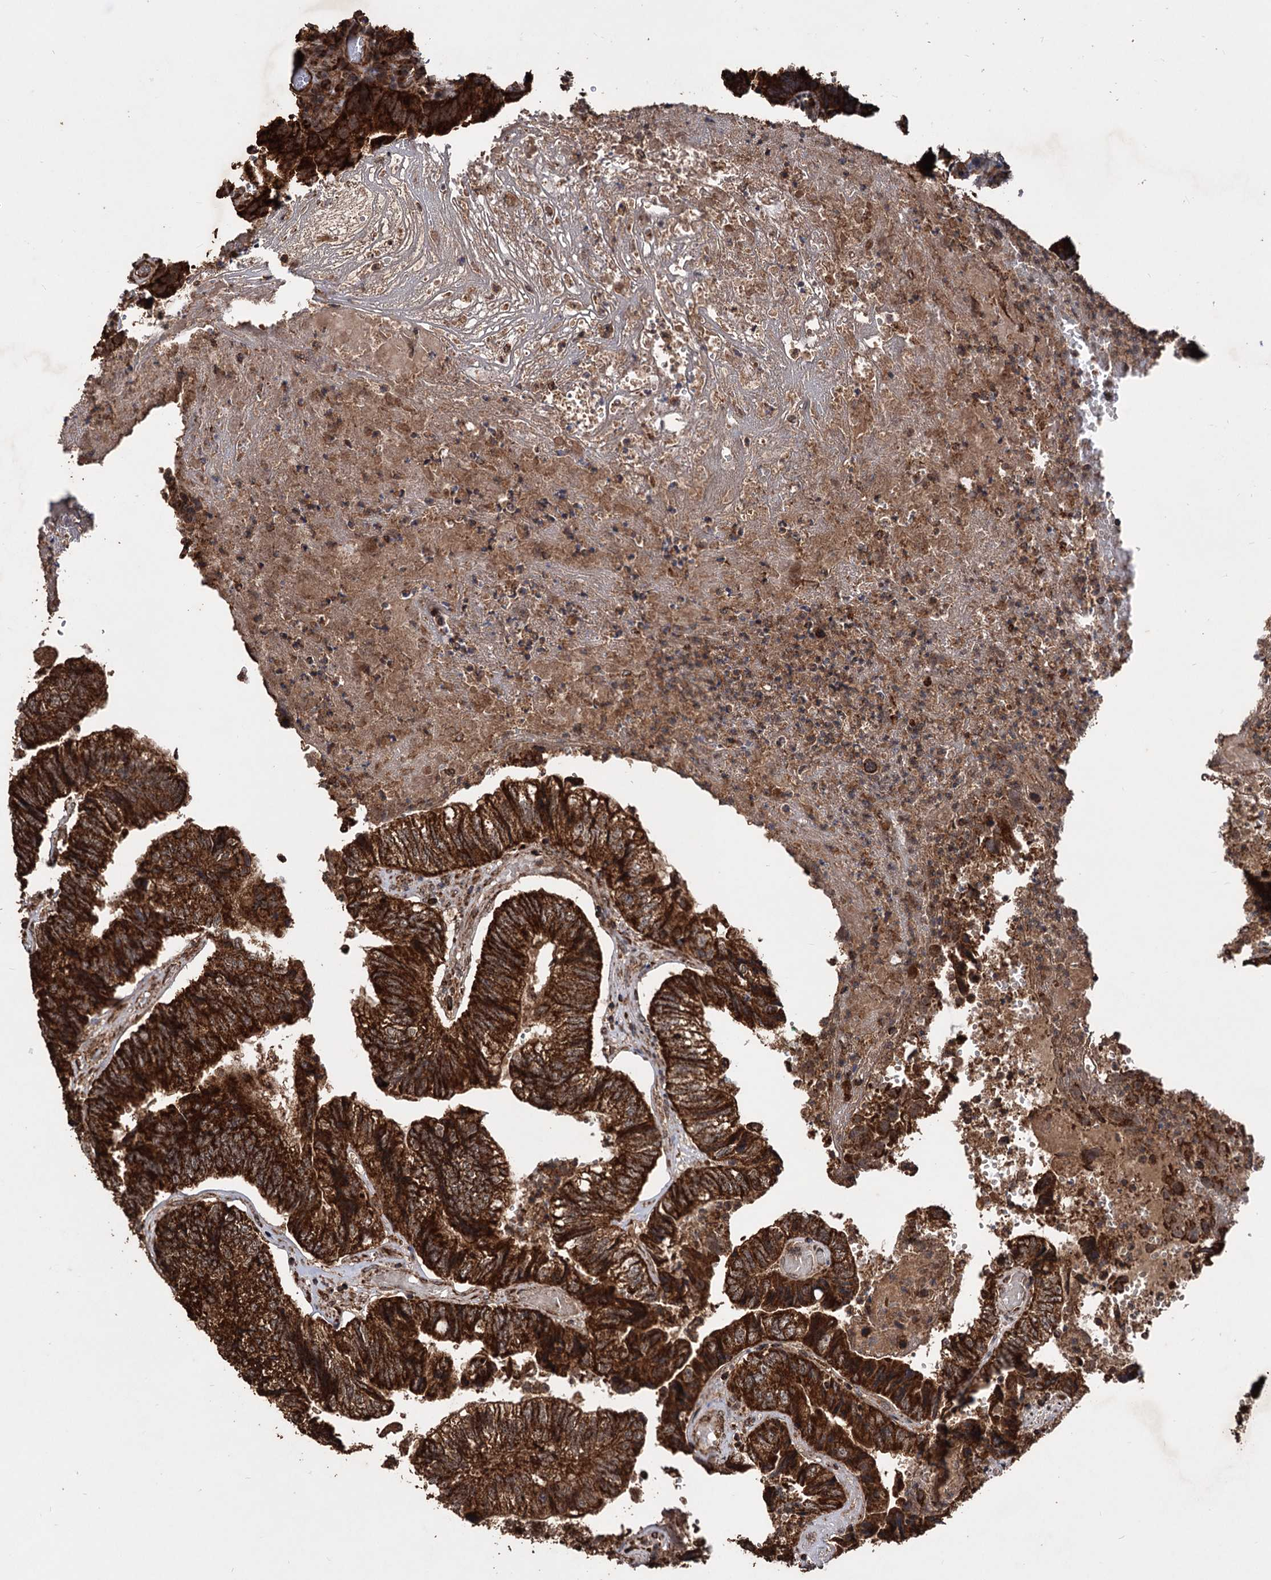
{"staining": {"intensity": "strong", "quantity": ">75%", "location": "cytoplasmic/membranous"}, "tissue": "colorectal cancer", "cell_type": "Tumor cells", "image_type": "cancer", "snomed": [{"axis": "morphology", "description": "Adenocarcinoma, NOS"}, {"axis": "topography", "description": "Colon"}], "caption": "Colorectal cancer stained with immunohistochemistry demonstrates strong cytoplasmic/membranous positivity in about >75% of tumor cells.", "gene": "IPO4", "patient": {"sex": "female", "age": 67}}